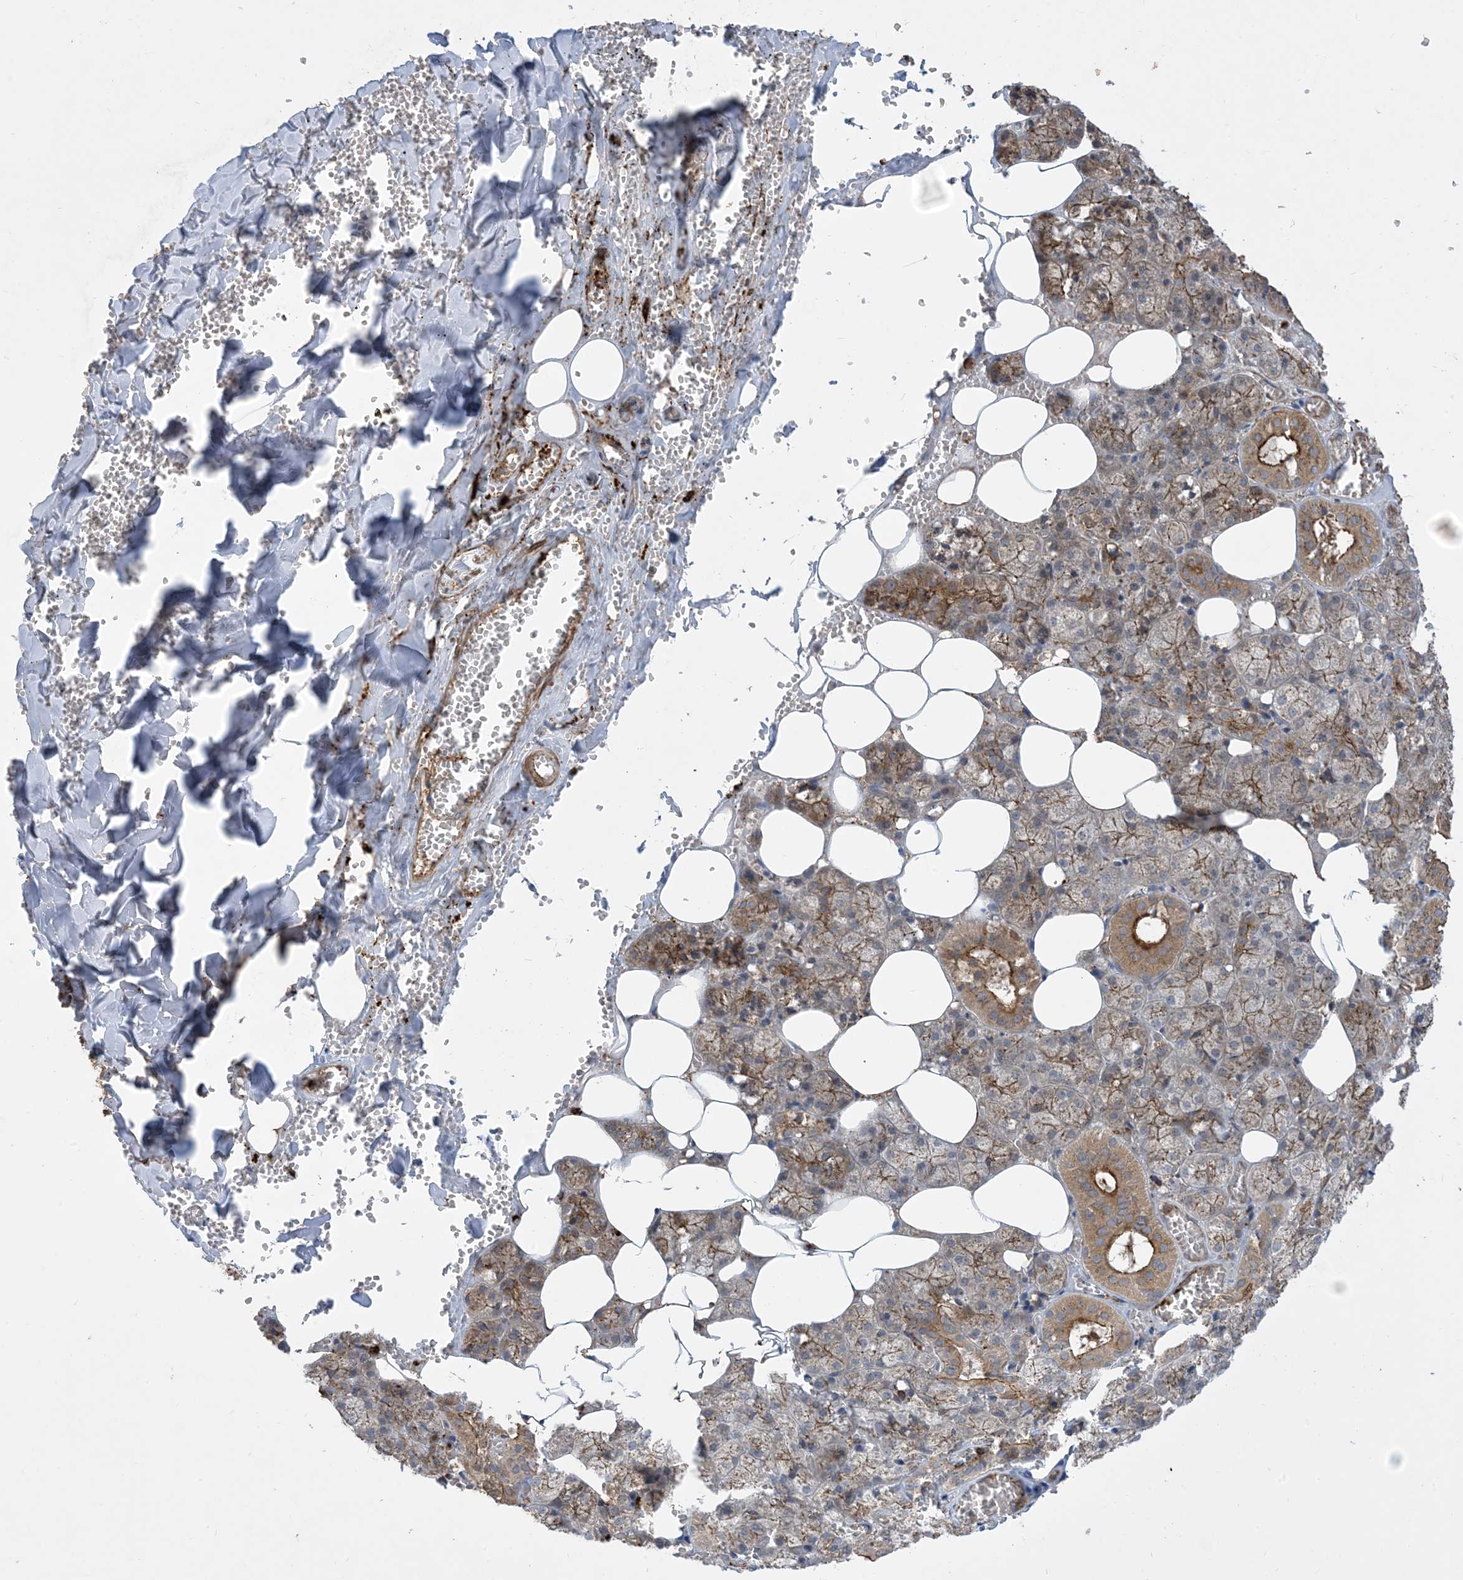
{"staining": {"intensity": "moderate", "quantity": ">75%", "location": "cytoplasmic/membranous"}, "tissue": "salivary gland", "cell_type": "Glandular cells", "image_type": "normal", "snomed": [{"axis": "morphology", "description": "Normal tissue, NOS"}, {"axis": "topography", "description": "Salivary gland"}], "caption": "Protein expression analysis of unremarkable salivary gland exhibits moderate cytoplasmic/membranous staining in approximately >75% of glandular cells. (DAB (3,3'-diaminobenzidine) IHC, brown staining for protein, blue staining for nuclei).", "gene": "OTOP1", "patient": {"sex": "male", "age": 62}}